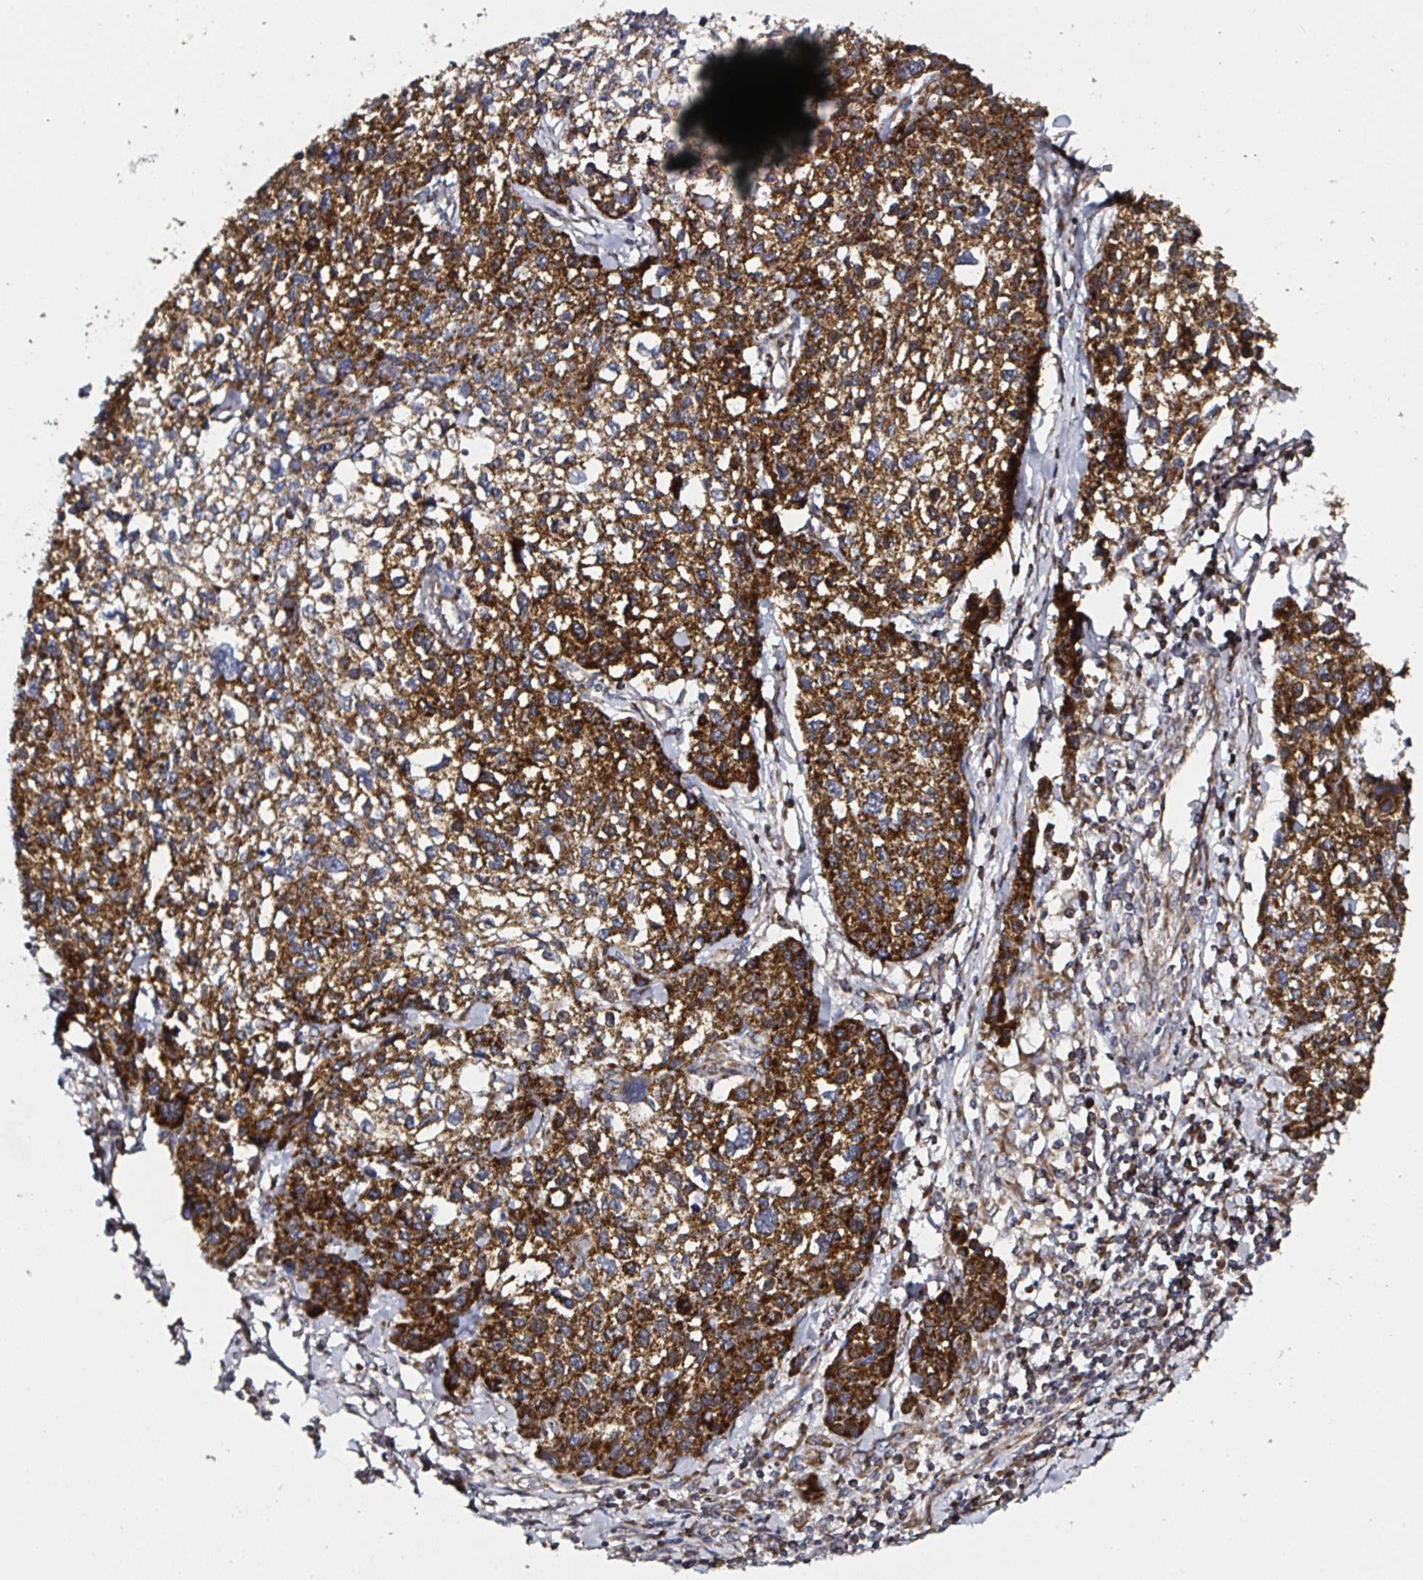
{"staining": {"intensity": "strong", "quantity": ">75%", "location": "cytoplasmic/membranous"}, "tissue": "lung cancer", "cell_type": "Tumor cells", "image_type": "cancer", "snomed": [{"axis": "morphology", "description": "Squamous cell carcinoma, NOS"}, {"axis": "topography", "description": "Lung"}], "caption": "A brown stain highlights strong cytoplasmic/membranous expression of a protein in lung squamous cell carcinoma tumor cells.", "gene": "ATAD3B", "patient": {"sex": "male", "age": 74}}